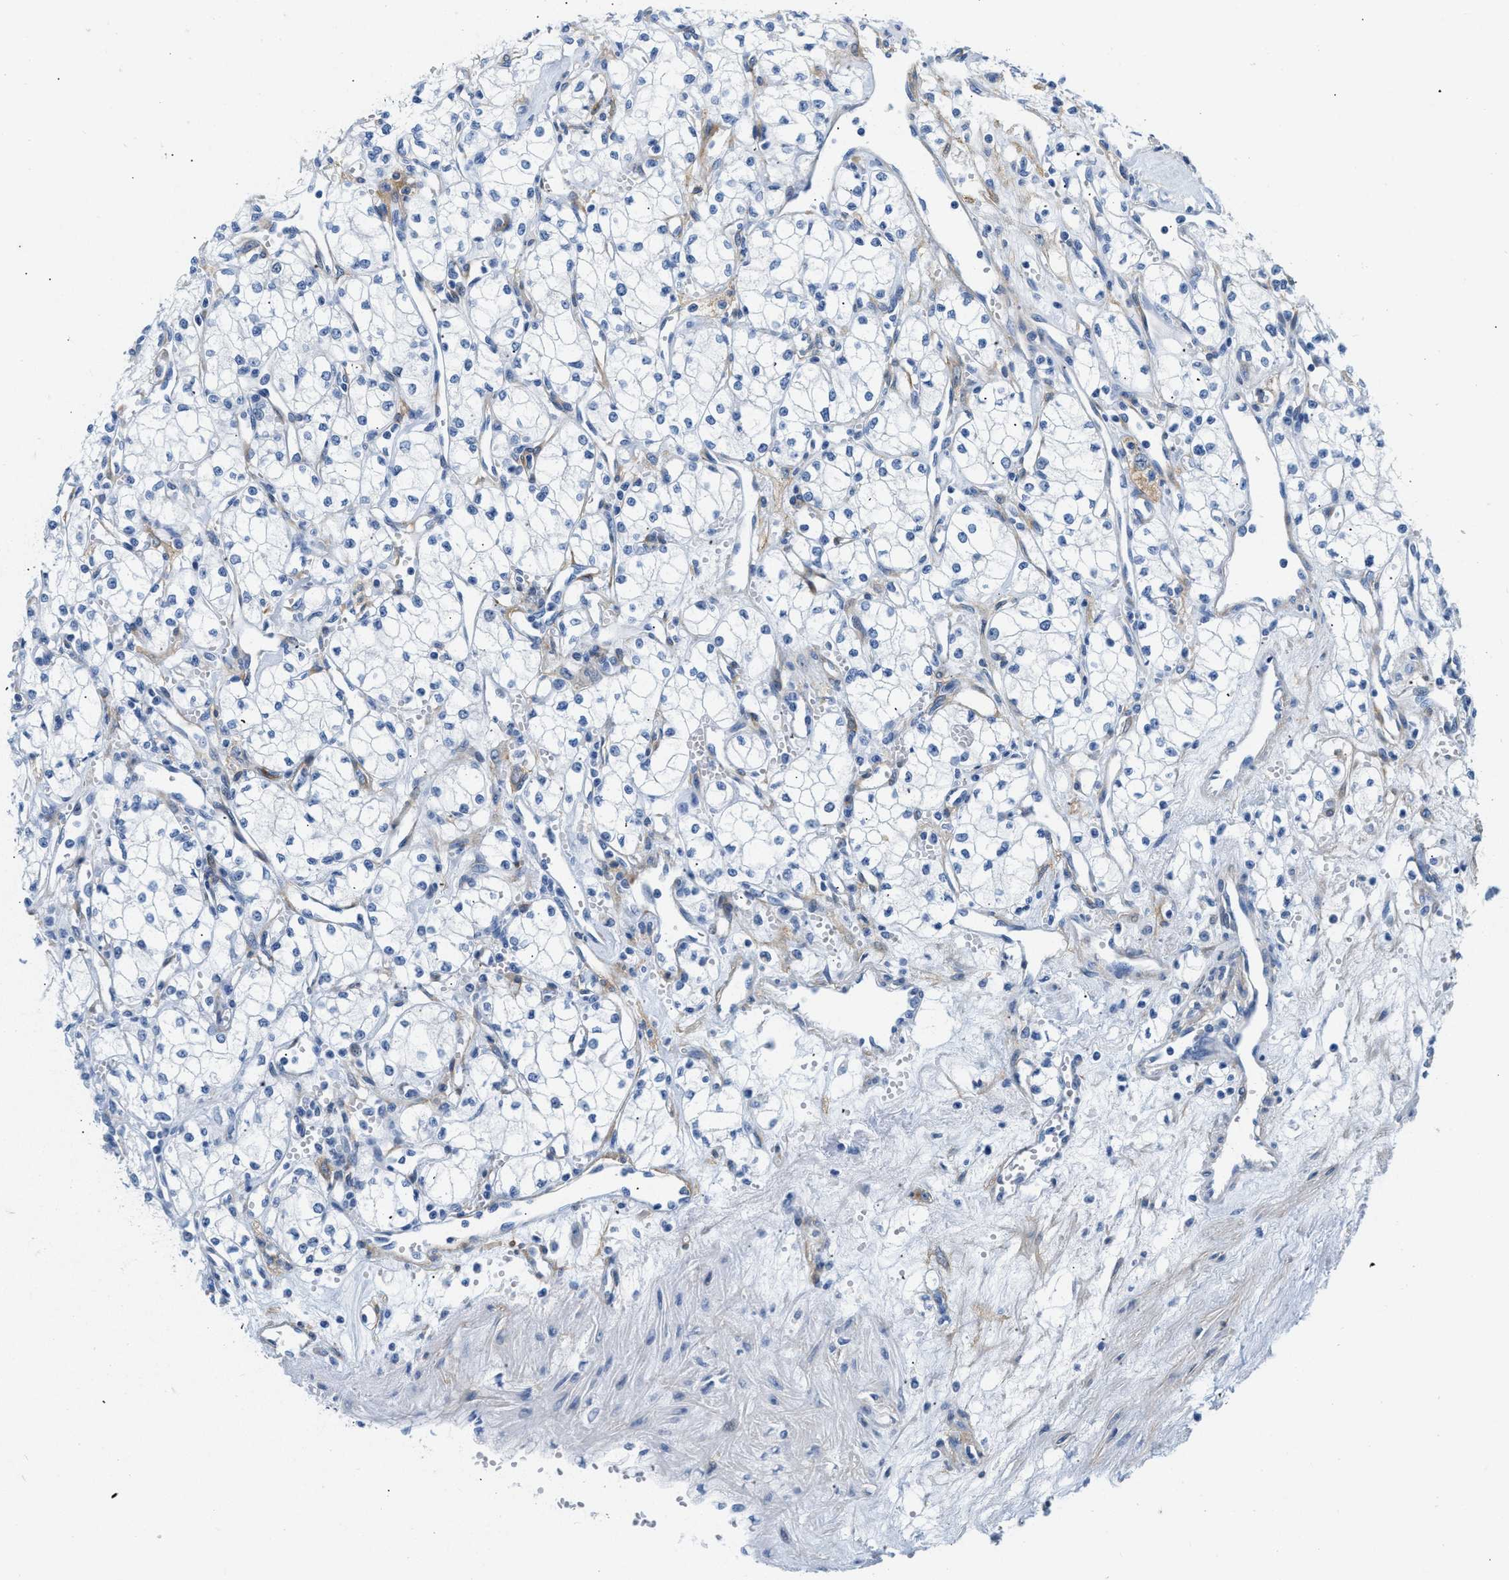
{"staining": {"intensity": "negative", "quantity": "none", "location": "none"}, "tissue": "renal cancer", "cell_type": "Tumor cells", "image_type": "cancer", "snomed": [{"axis": "morphology", "description": "Adenocarcinoma, NOS"}, {"axis": "topography", "description": "Kidney"}], "caption": "Immunohistochemical staining of human renal cancer reveals no significant staining in tumor cells. Brightfield microscopy of IHC stained with DAB (brown) and hematoxylin (blue), captured at high magnification.", "gene": "PDGFRB", "patient": {"sex": "male", "age": 59}}